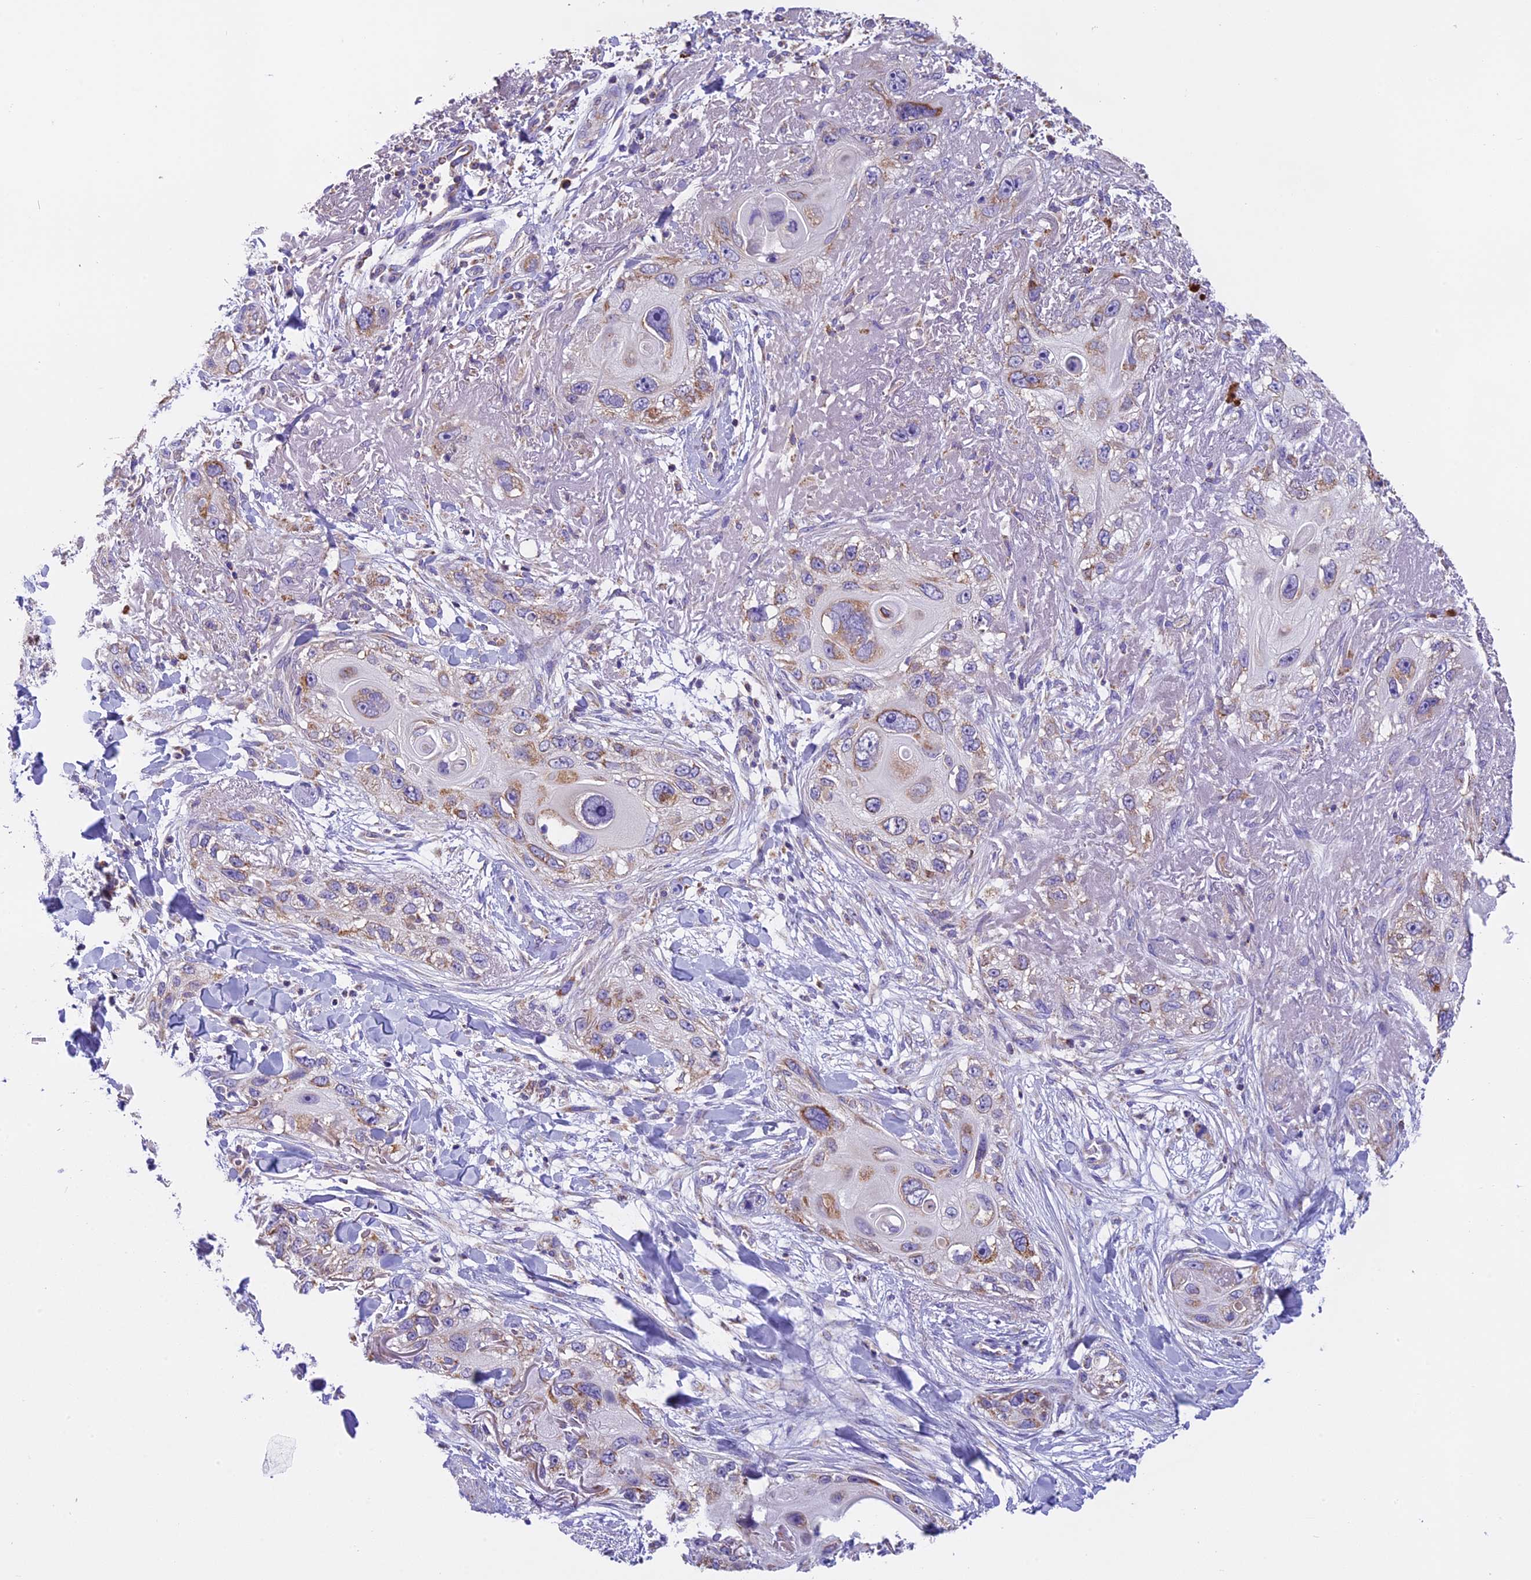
{"staining": {"intensity": "moderate", "quantity": "25%-75%", "location": "cytoplasmic/membranous"}, "tissue": "skin cancer", "cell_type": "Tumor cells", "image_type": "cancer", "snomed": [{"axis": "morphology", "description": "Normal tissue, NOS"}, {"axis": "morphology", "description": "Squamous cell carcinoma, NOS"}, {"axis": "topography", "description": "Skin"}], "caption": "This histopathology image exhibits immunohistochemistry (IHC) staining of skin cancer (squamous cell carcinoma), with medium moderate cytoplasmic/membranous positivity in about 25%-75% of tumor cells.", "gene": "MGME1", "patient": {"sex": "male", "age": 72}}